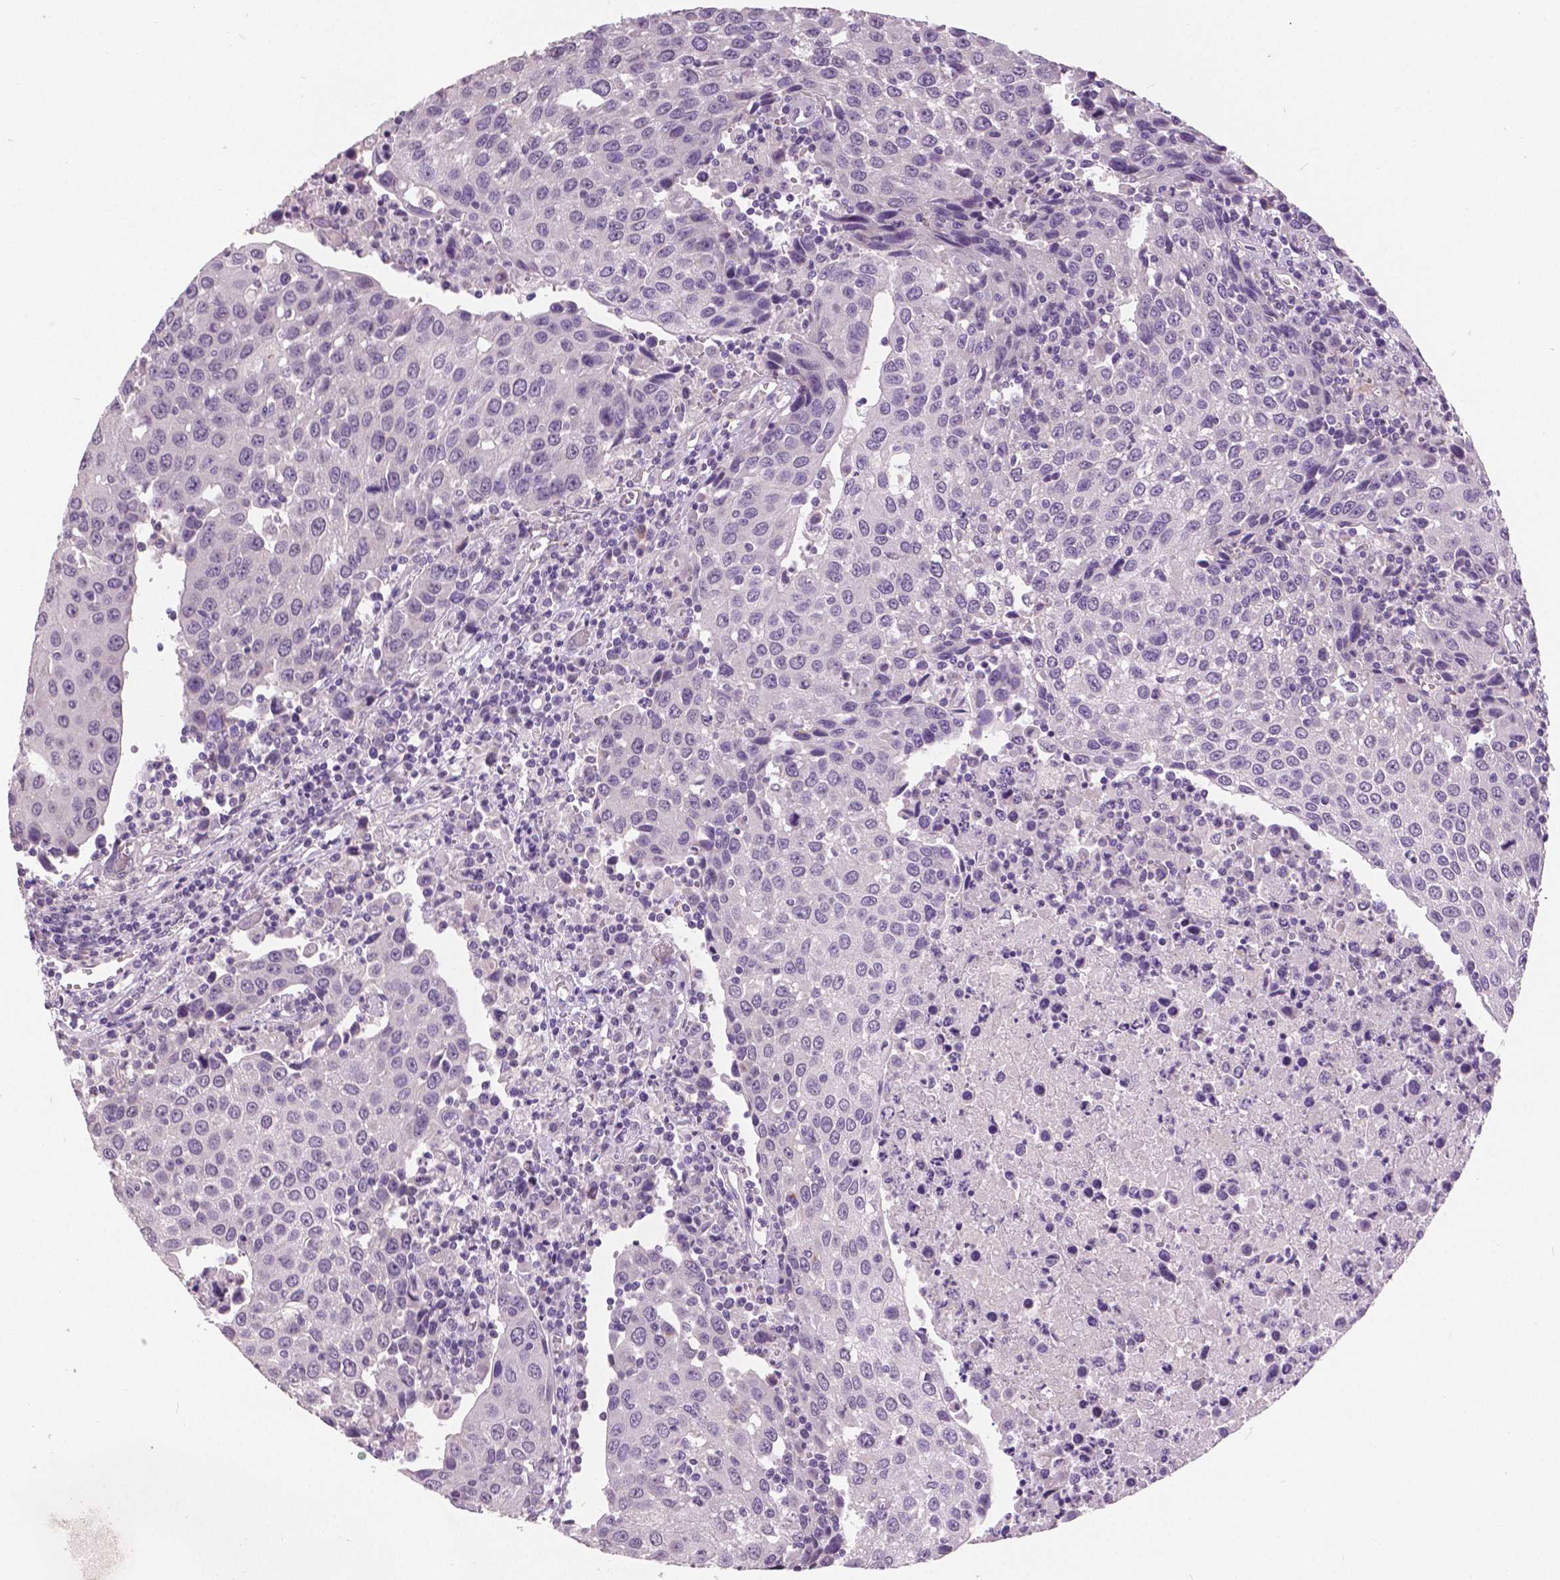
{"staining": {"intensity": "negative", "quantity": "none", "location": "none"}, "tissue": "urothelial cancer", "cell_type": "Tumor cells", "image_type": "cancer", "snomed": [{"axis": "morphology", "description": "Urothelial carcinoma, High grade"}, {"axis": "topography", "description": "Urinary bladder"}], "caption": "Immunohistochemistry (IHC) micrograph of neoplastic tissue: urothelial carcinoma (high-grade) stained with DAB (3,3'-diaminobenzidine) reveals no significant protein positivity in tumor cells.", "gene": "FOXA1", "patient": {"sex": "female", "age": 85}}